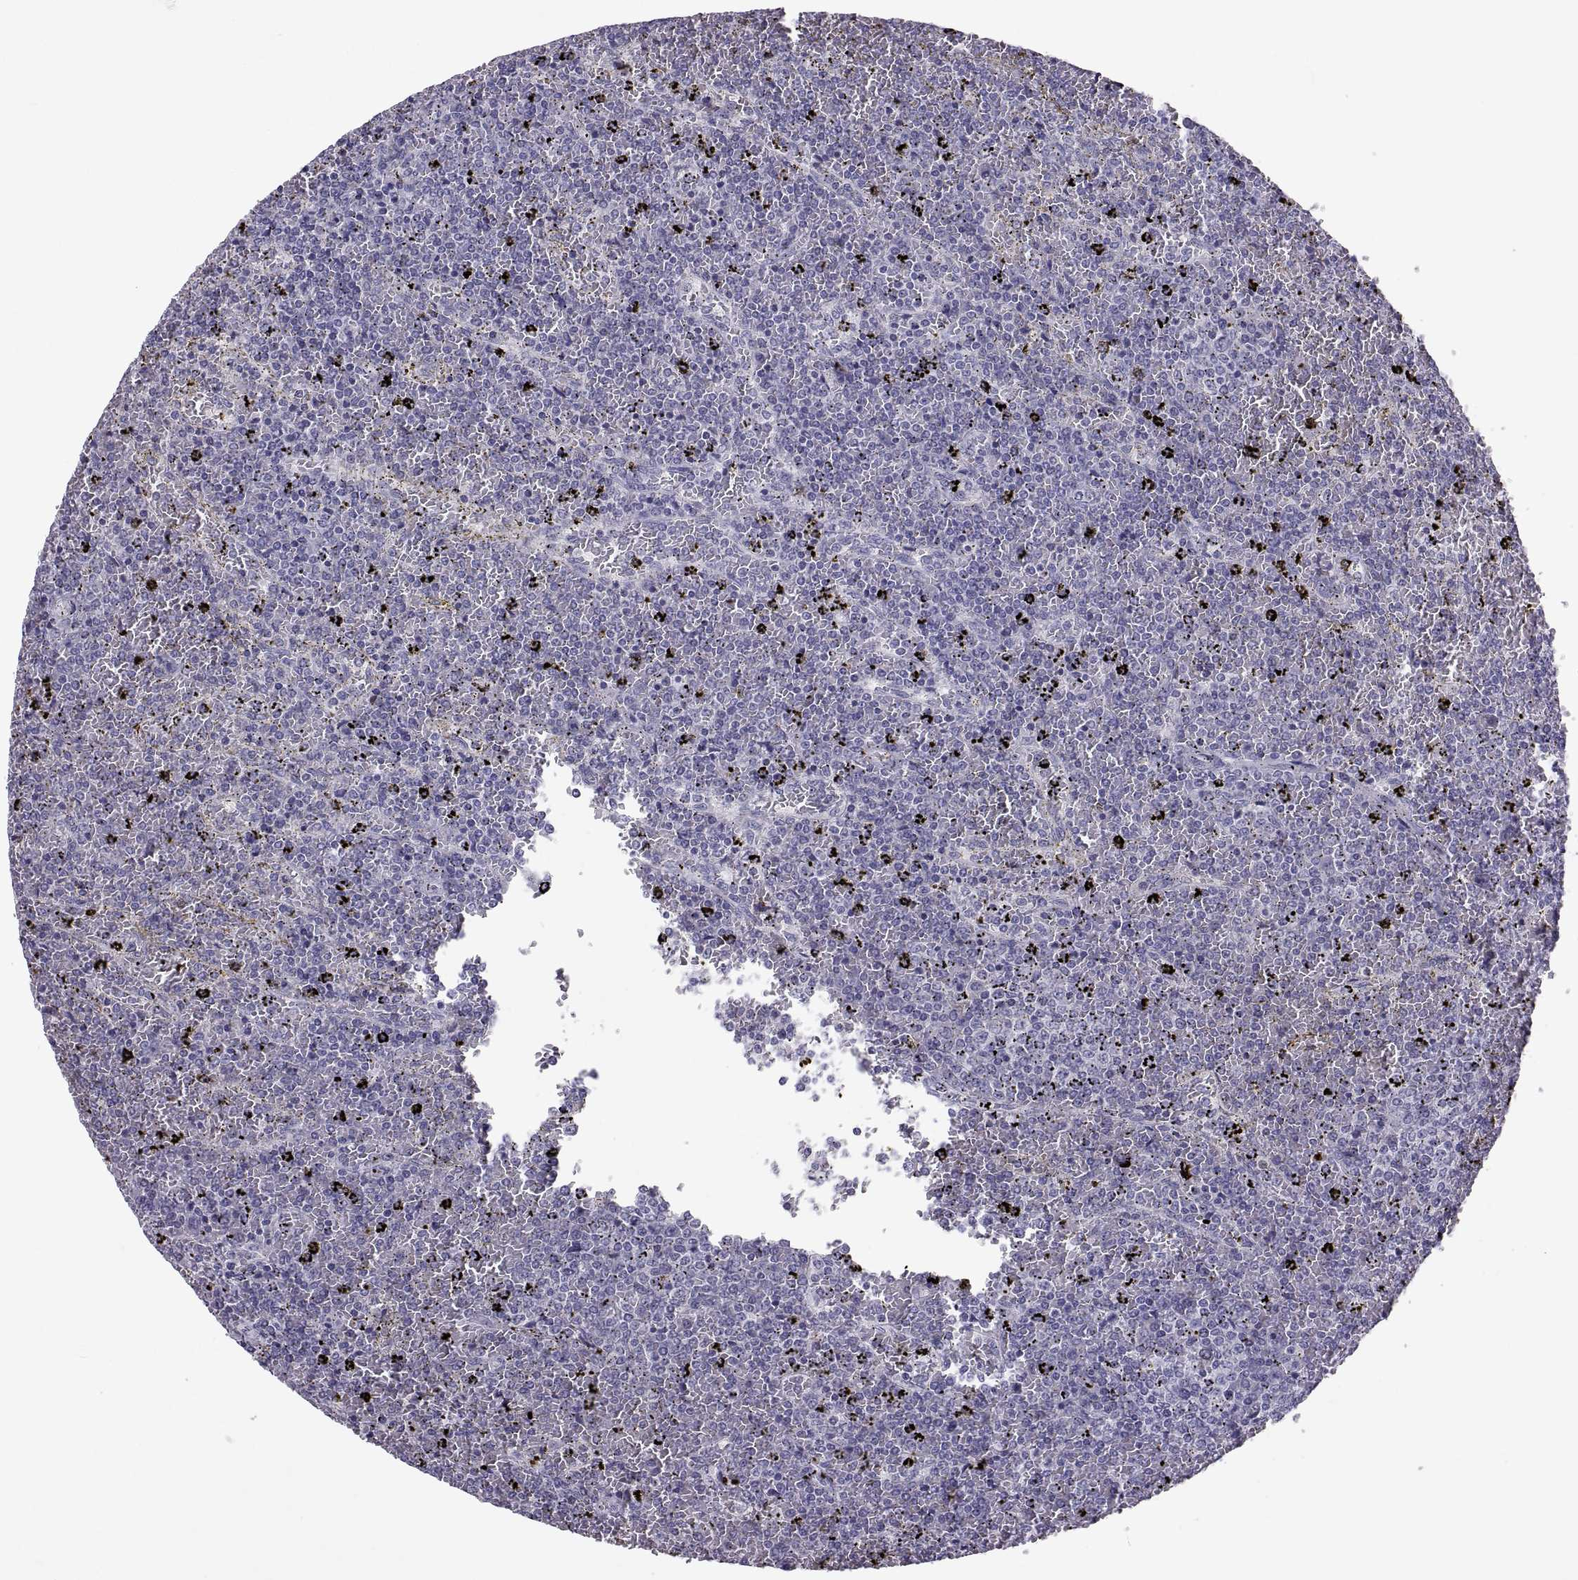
{"staining": {"intensity": "negative", "quantity": "none", "location": "none"}, "tissue": "lymphoma", "cell_type": "Tumor cells", "image_type": "cancer", "snomed": [{"axis": "morphology", "description": "Malignant lymphoma, non-Hodgkin's type, Low grade"}, {"axis": "topography", "description": "Spleen"}], "caption": "DAB immunohistochemical staining of human lymphoma exhibits no significant positivity in tumor cells. (IHC, brightfield microscopy, high magnification).", "gene": "SOX21", "patient": {"sex": "female", "age": 77}}